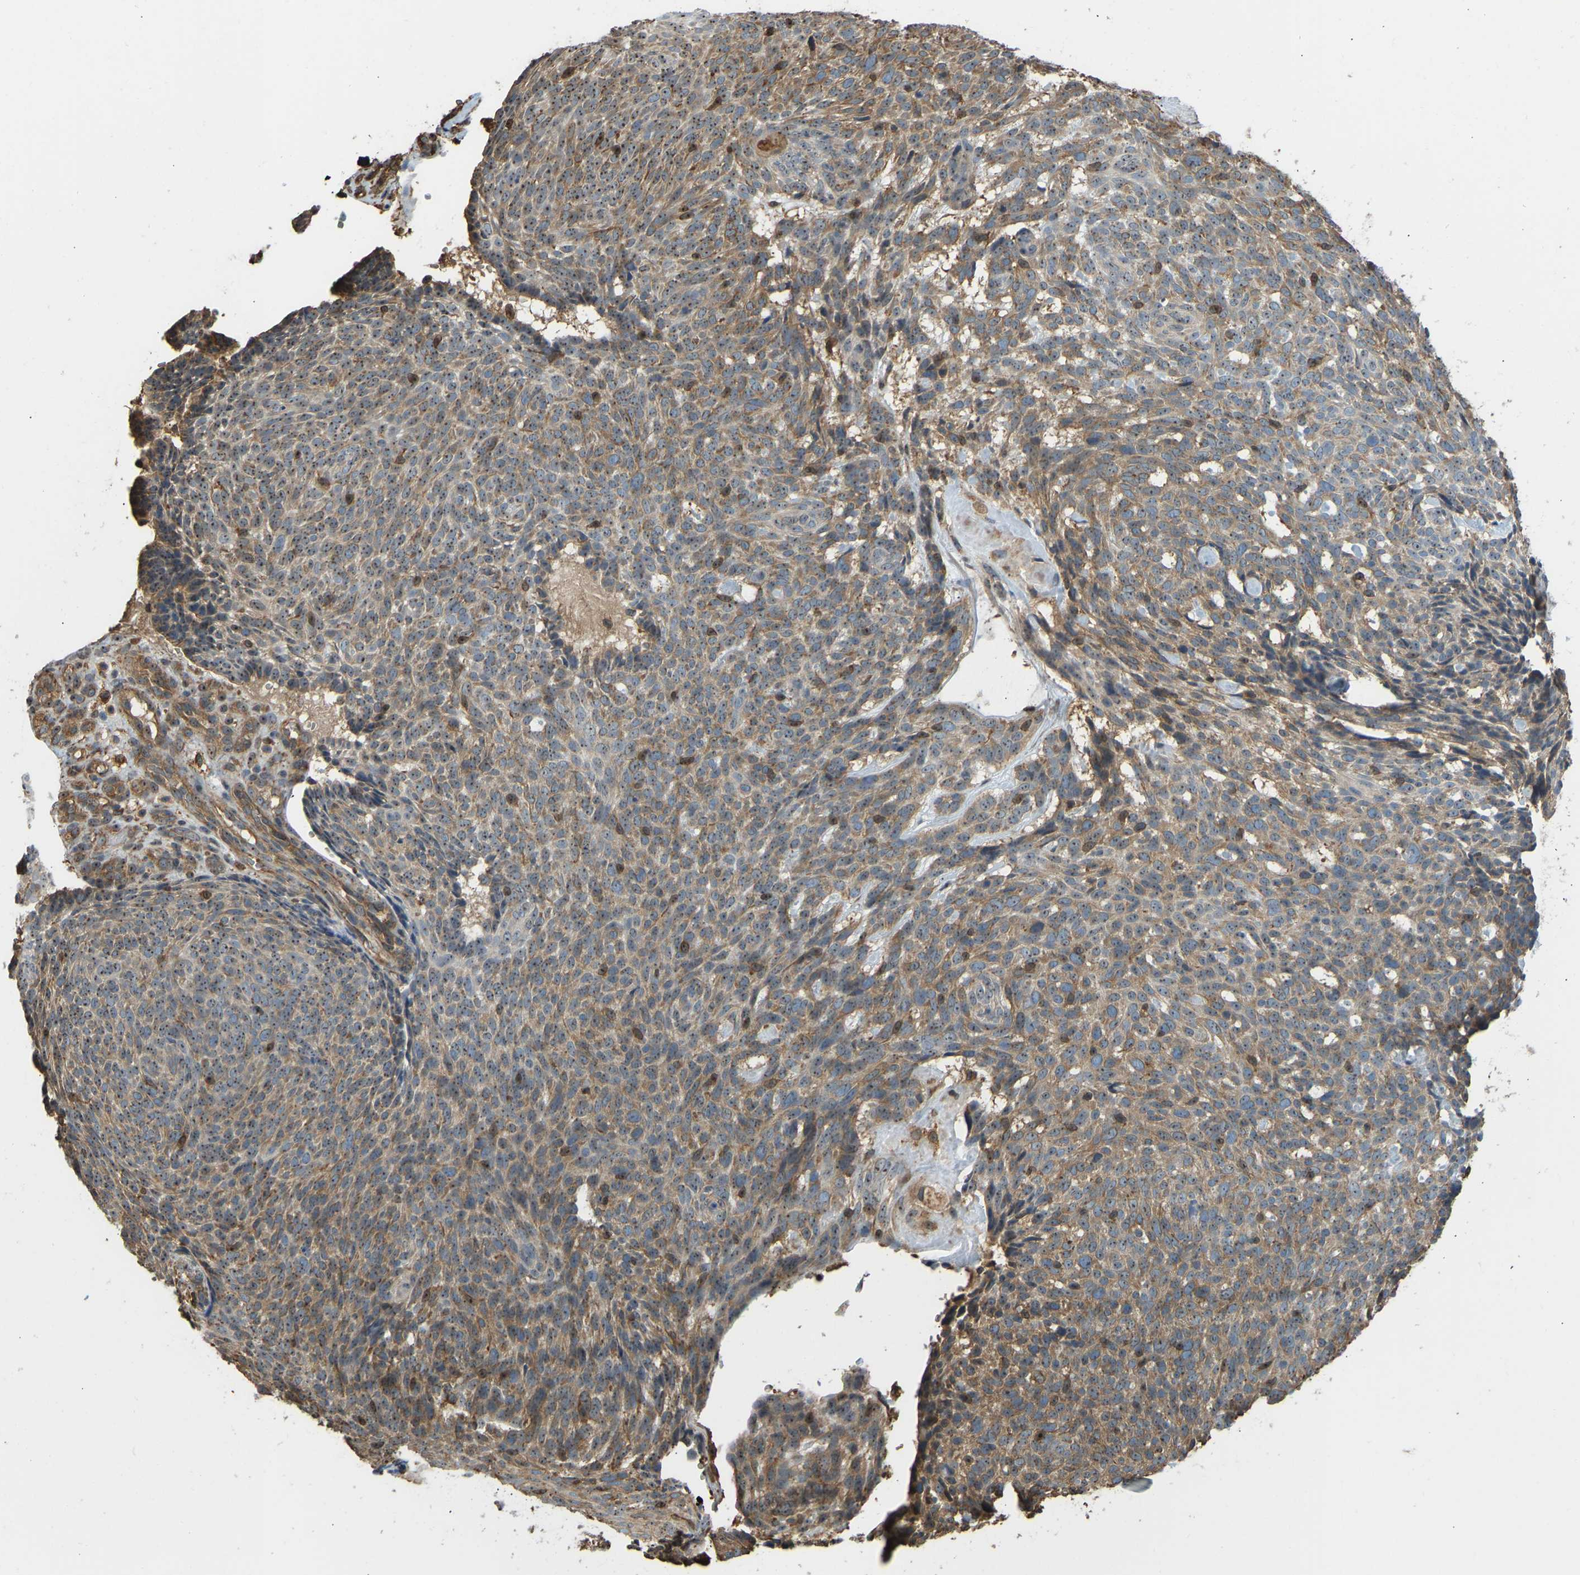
{"staining": {"intensity": "moderate", "quantity": ">75%", "location": "cytoplasmic/membranous,nuclear"}, "tissue": "skin cancer", "cell_type": "Tumor cells", "image_type": "cancer", "snomed": [{"axis": "morphology", "description": "Basal cell carcinoma"}, {"axis": "topography", "description": "Skin"}], "caption": "The immunohistochemical stain highlights moderate cytoplasmic/membranous and nuclear expression in tumor cells of basal cell carcinoma (skin) tissue.", "gene": "OS9", "patient": {"sex": "male", "age": 61}}